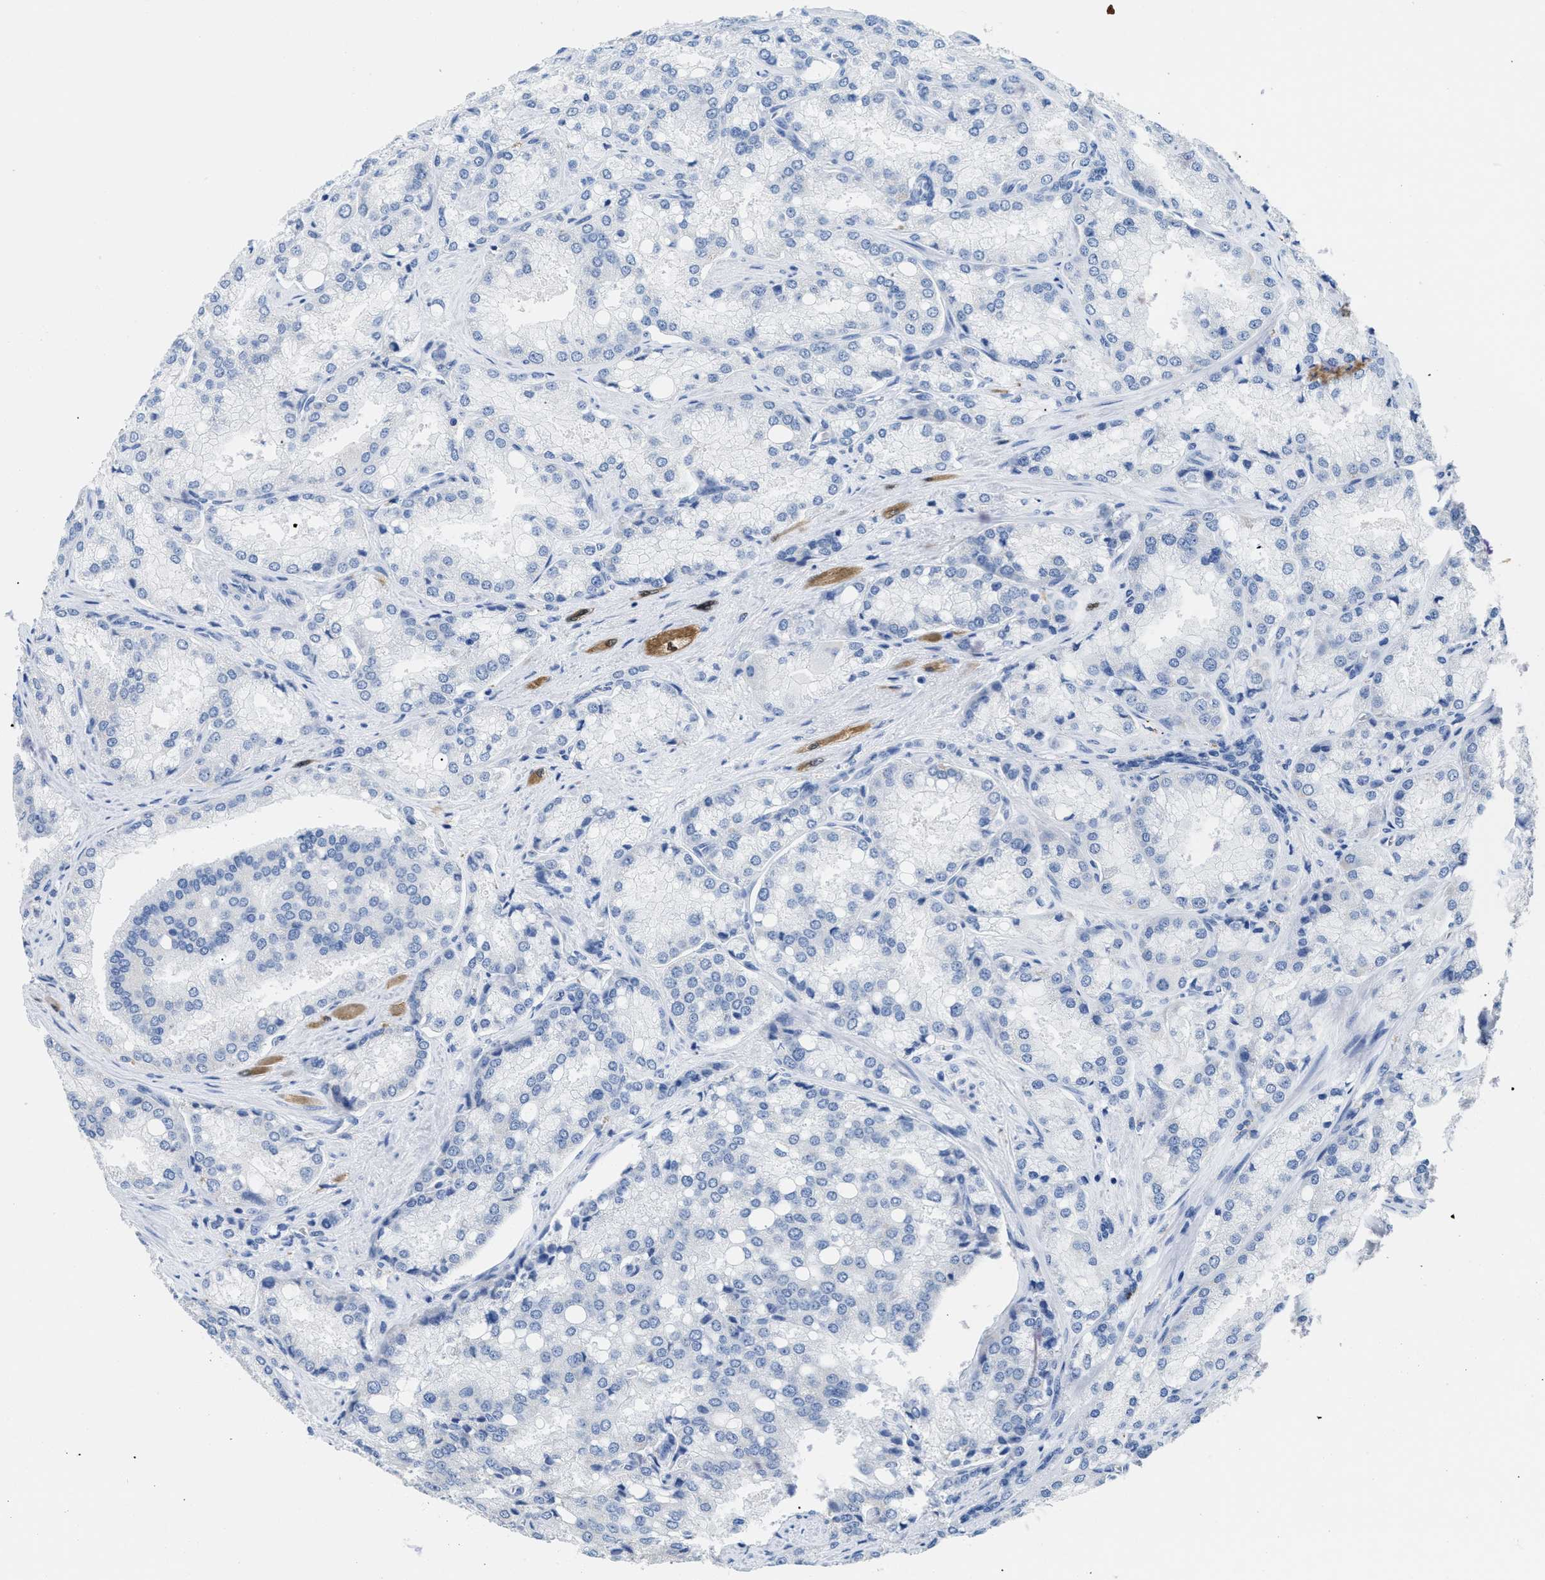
{"staining": {"intensity": "negative", "quantity": "none", "location": "none"}, "tissue": "prostate cancer", "cell_type": "Tumor cells", "image_type": "cancer", "snomed": [{"axis": "morphology", "description": "Adenocarcinoma, High grade"}, {"axis": "topography", "description": "Prostate"}], "caption": "This is a micrograph of immunohistochemistry (IHC) staining of prostate cancer, which shows no staining in tumor cells. Brightfield microscopy of IHC stained with DAB (3,3'-diaminobenzidine) (brown) and hematoxylin (blue), captured at high magnification.", "gene": "APOBEC2", "patient": {"sex": "male", "age": 50}}